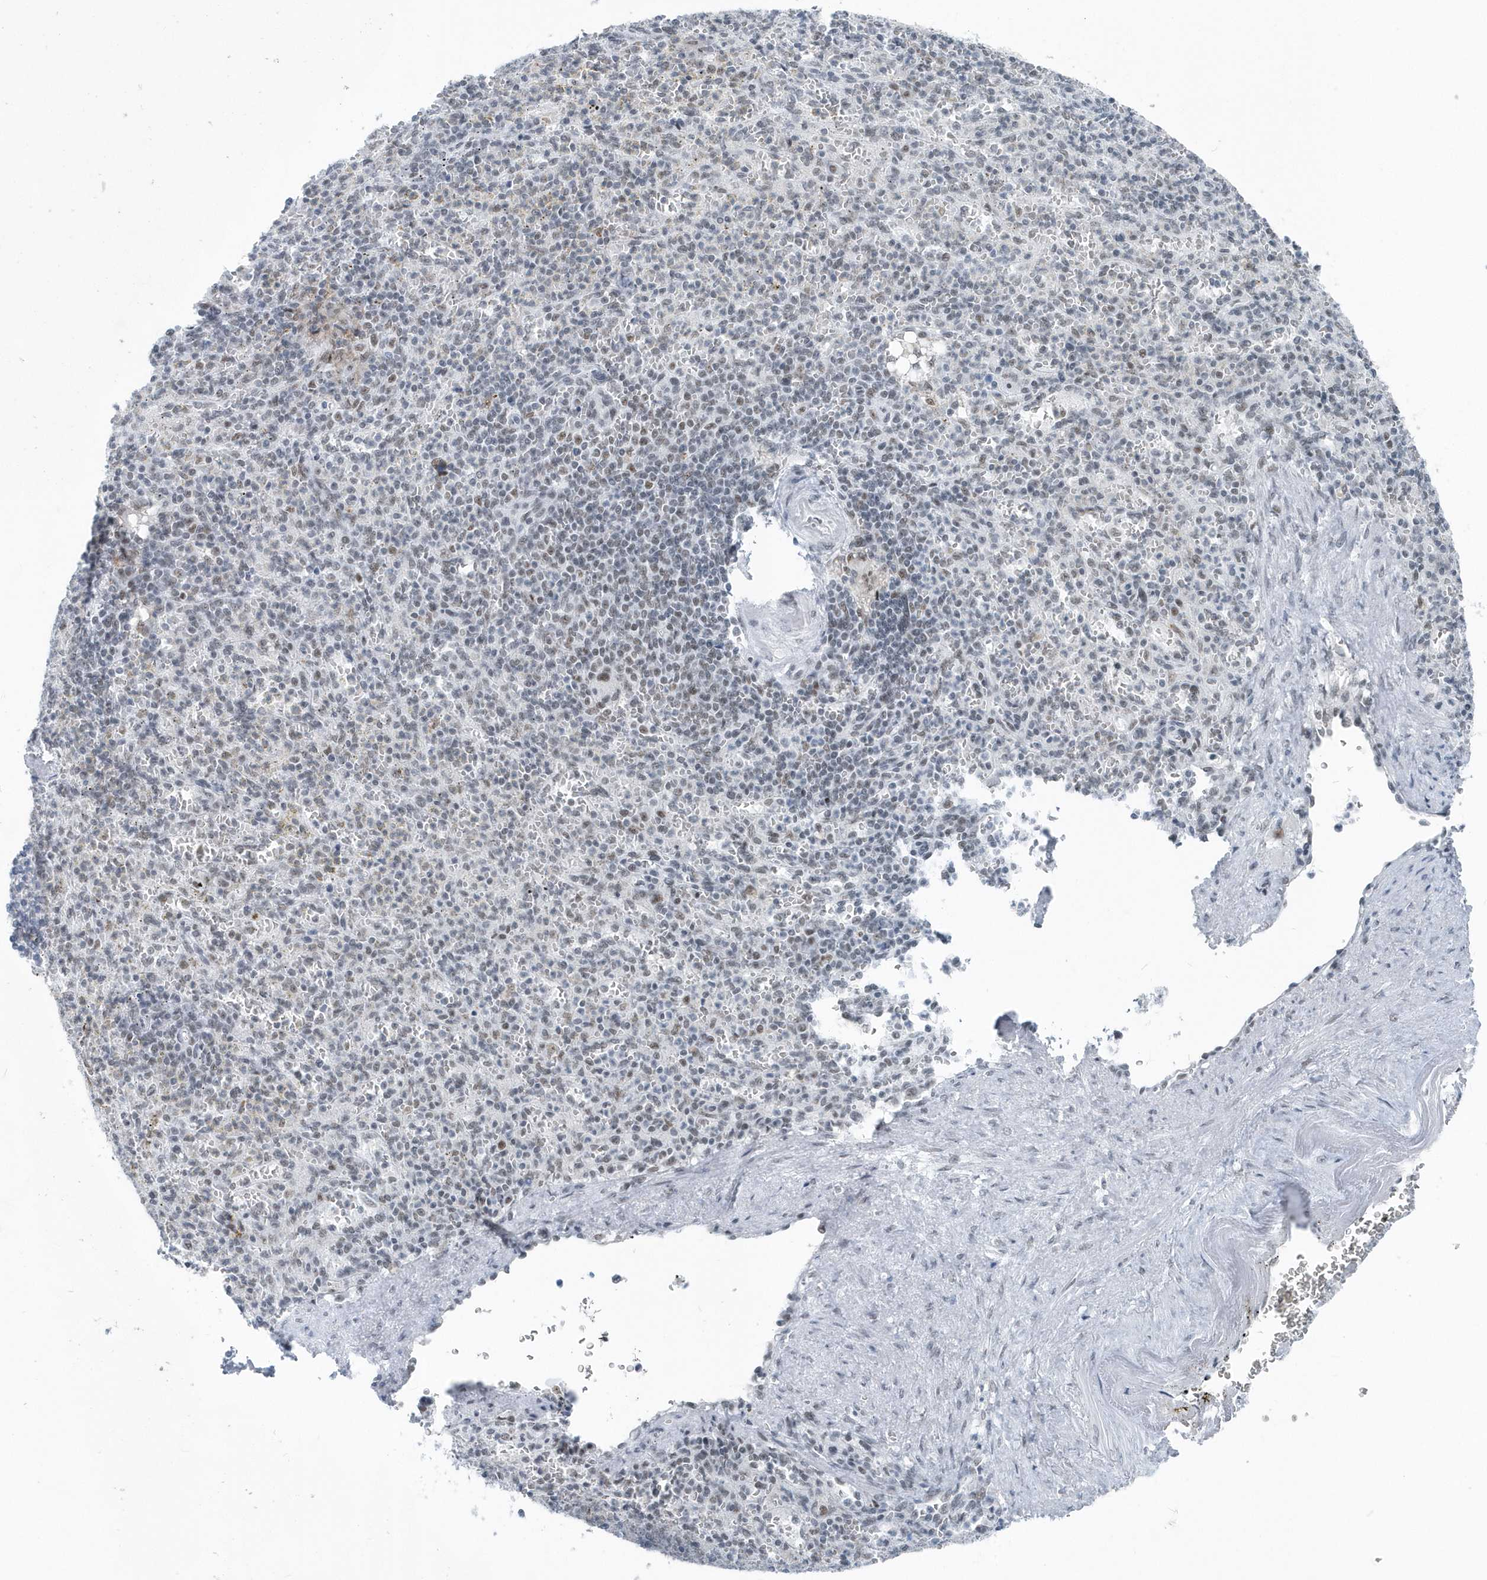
{"staining": {"intensity": "weak", "quantity": "<25%", "location": "nuclear"}, "tissue": "spleen", "cell_type": "Cells in red pulp", "image_type": "normal", "snomed": [{"axis": "morphology", "description": "Normal tissue, NOS"}, {"axis": "topography", "description": "Spleen"}], "caption": "Micrograph shows no significant protein positivity in cells in red pulp of unremarkable spleen. Nuclei are stained in blue.", "gene": "FIP1L1", "patient": {"sex": "female", "age": 74}}